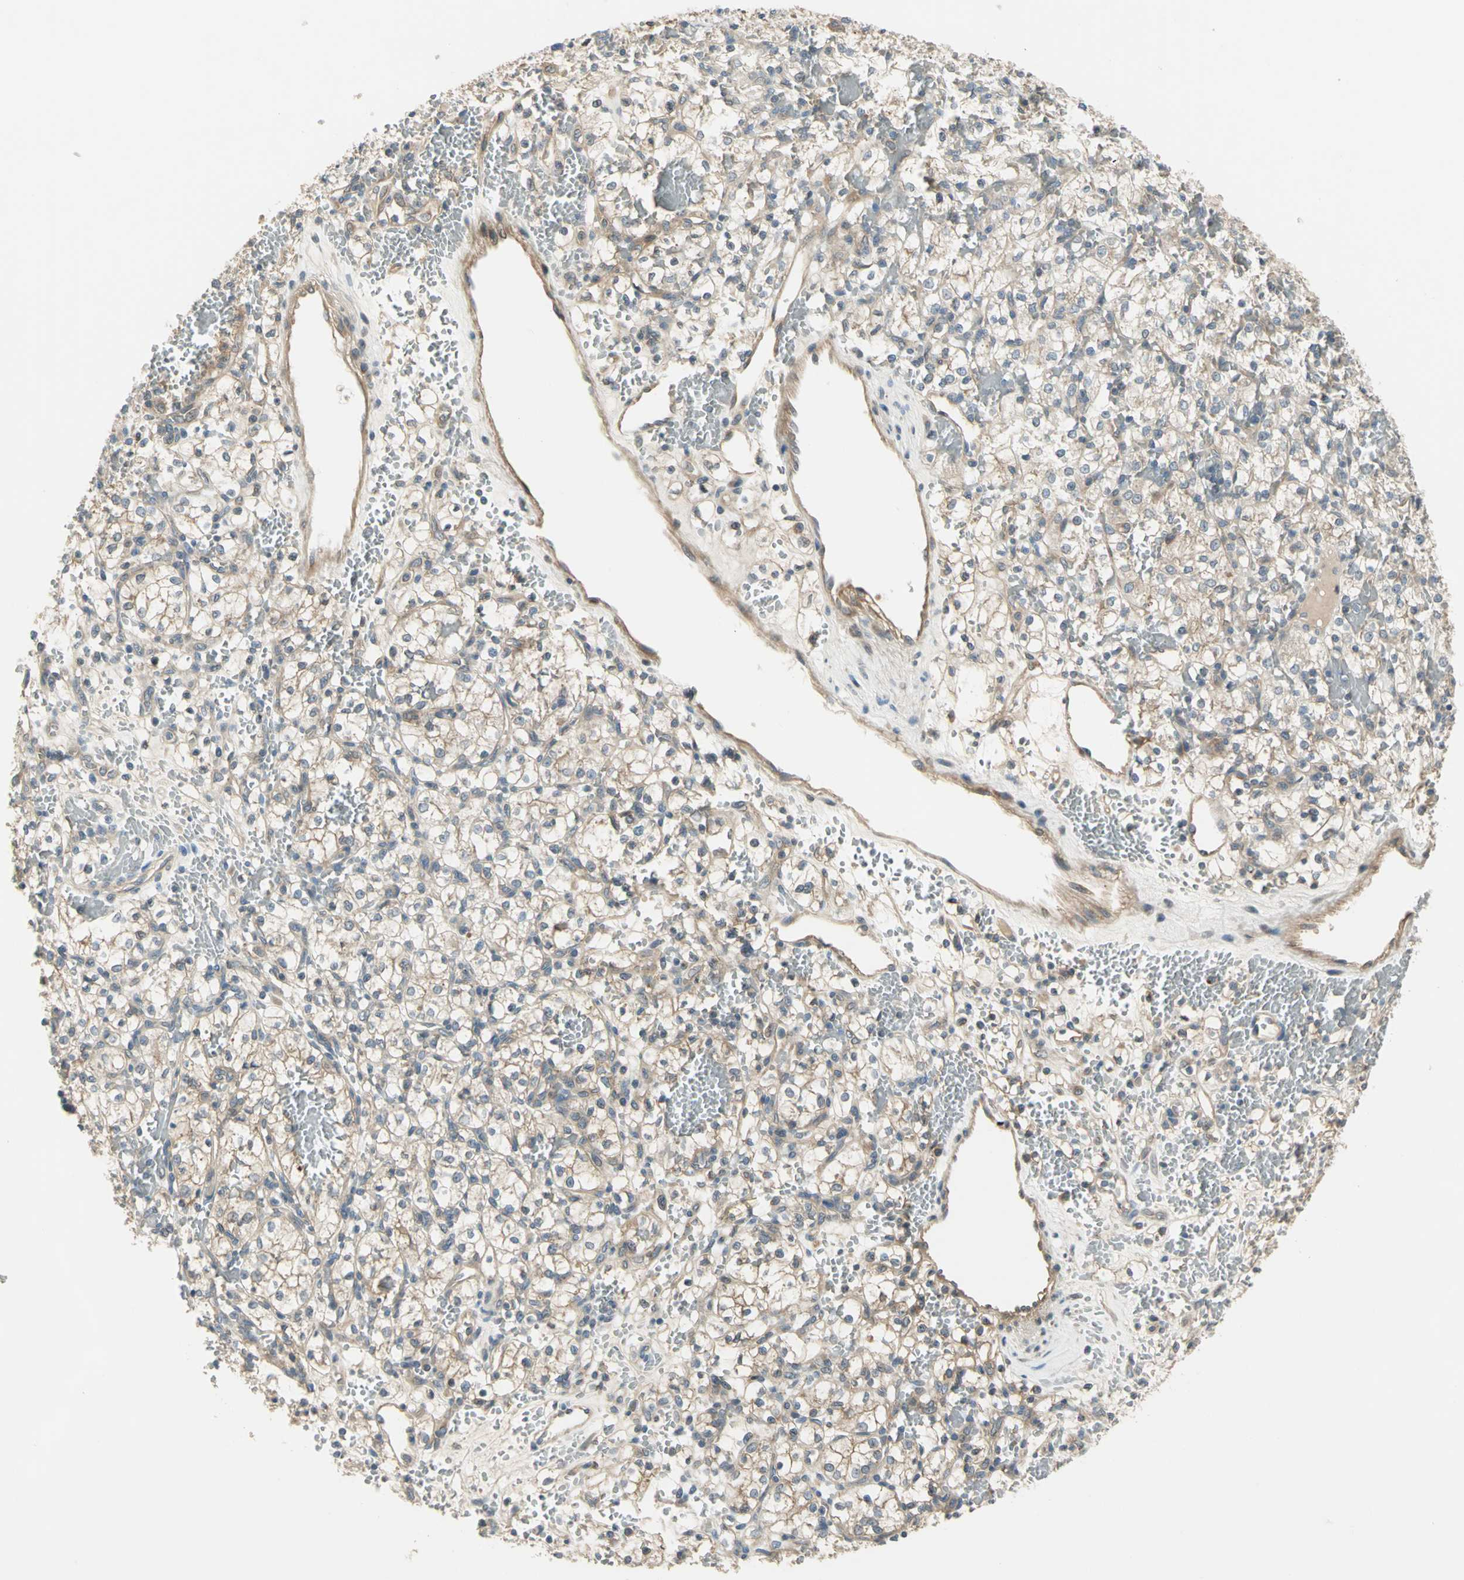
{"staining": {"intensity": "weak", "quantity": ">75%", "location": "cytoplasmic/membranous"}, "tissue": "renal cancer", "cell_type": "Tumor cells", "image_type": "cancer", "snomed": [{"axis": "morphology", "description": "Adenocarcinoma, NOS"}, {"axis": "topography", "description": "Kidney"}], "caption": "Immunohistochemistry of human renal cancer shows low levels of weak cytoplasmic/membranous staining in about >75% of tumor cells.", "gene": "PRKAA1", "patient": {"sex": "female", "age": 60}}